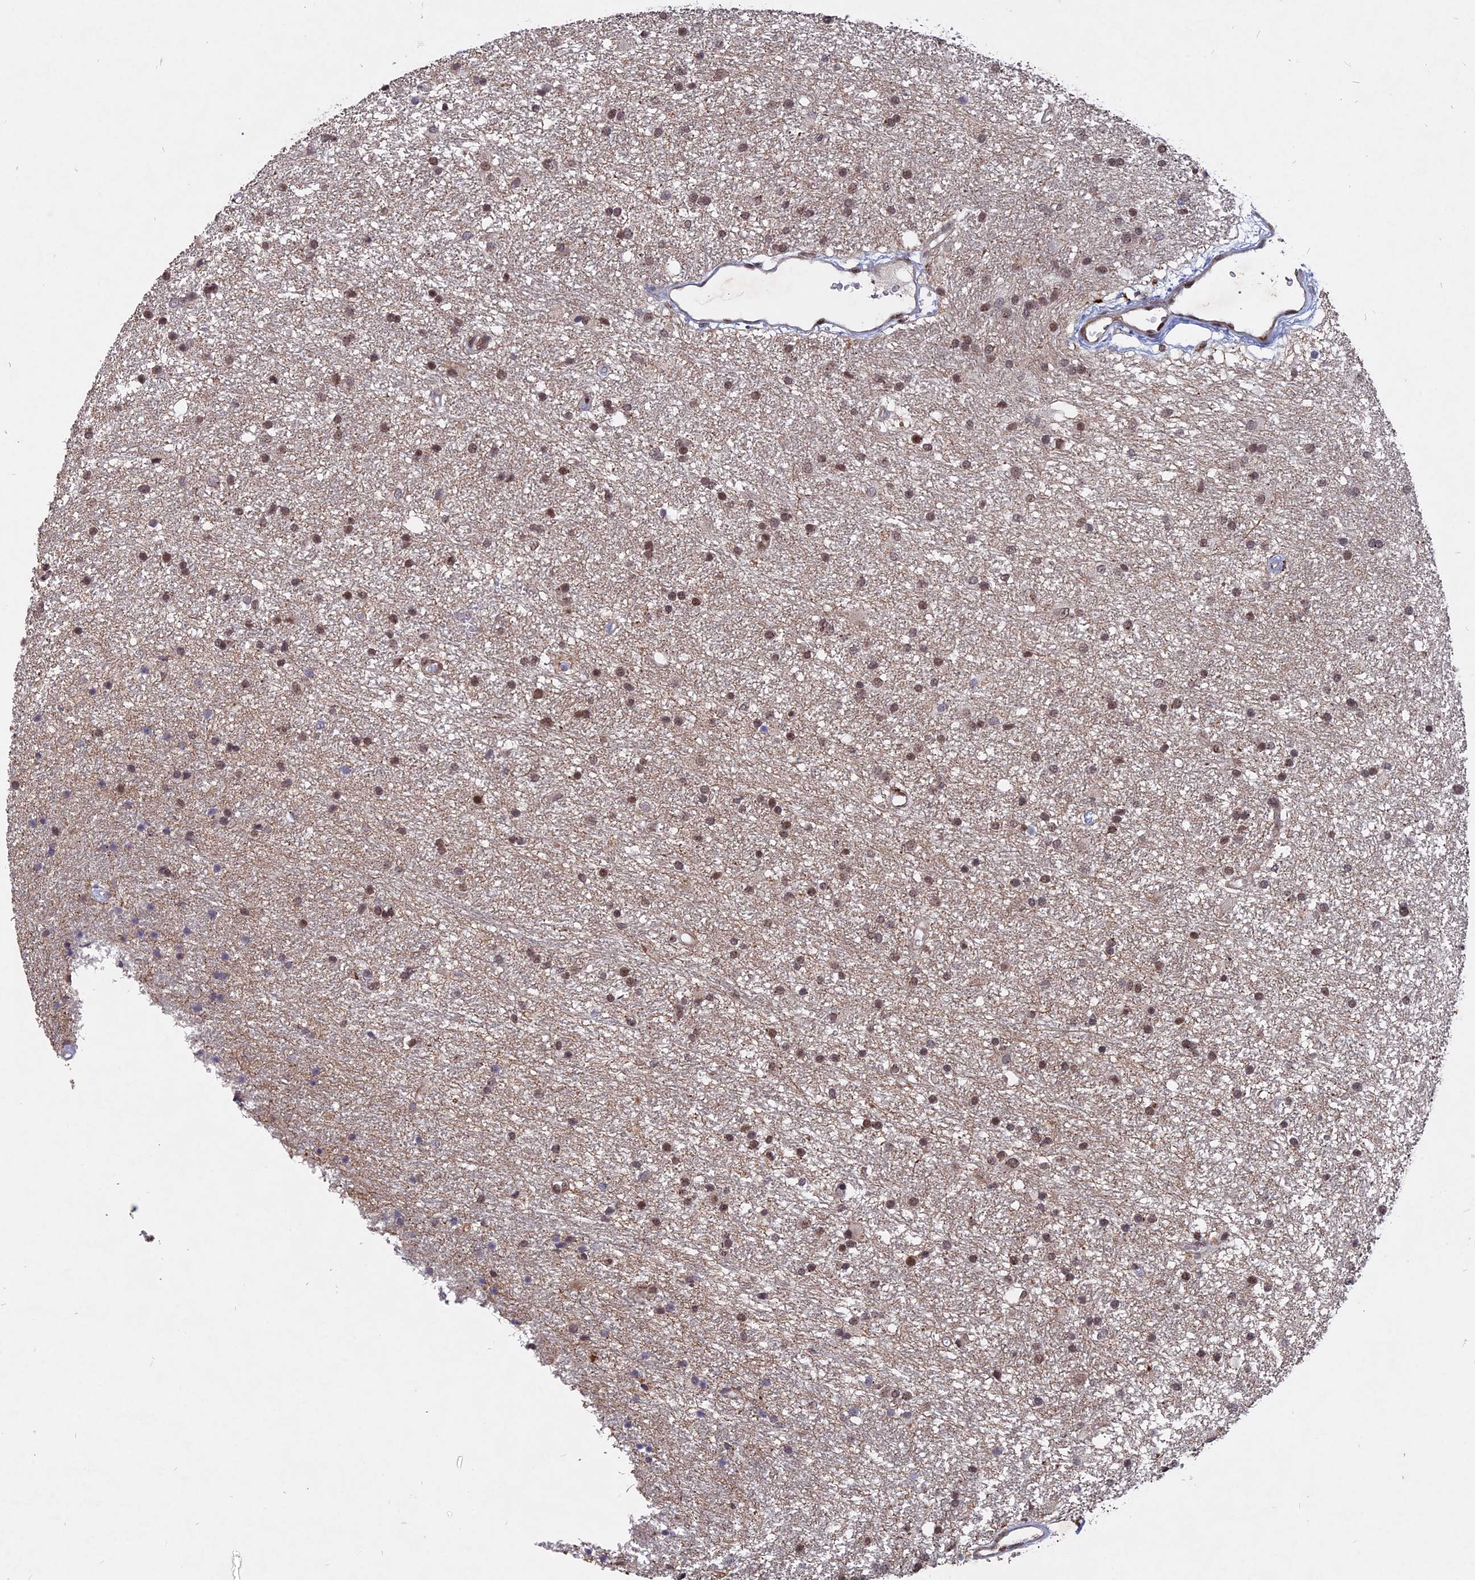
{"staining": {"intensity": "moderate", "quantity": "25%-75%", "location": "nuclear"}, "tissue": "glioma", "cell_type": "Tumor cells", "image_type": "cancer", "snomed": [{"axis": "morphology", "description": "Glioma, malignant, High grade"}, {"axis": "topography", "description": "Brain"}], "caption": "High-grade glioma (malignant) tissue shows moderate nuclear staining in about 25%-75% of tumor cells", "gene": "NOSIP", "patient": {"sex": "male", "age": 77}}